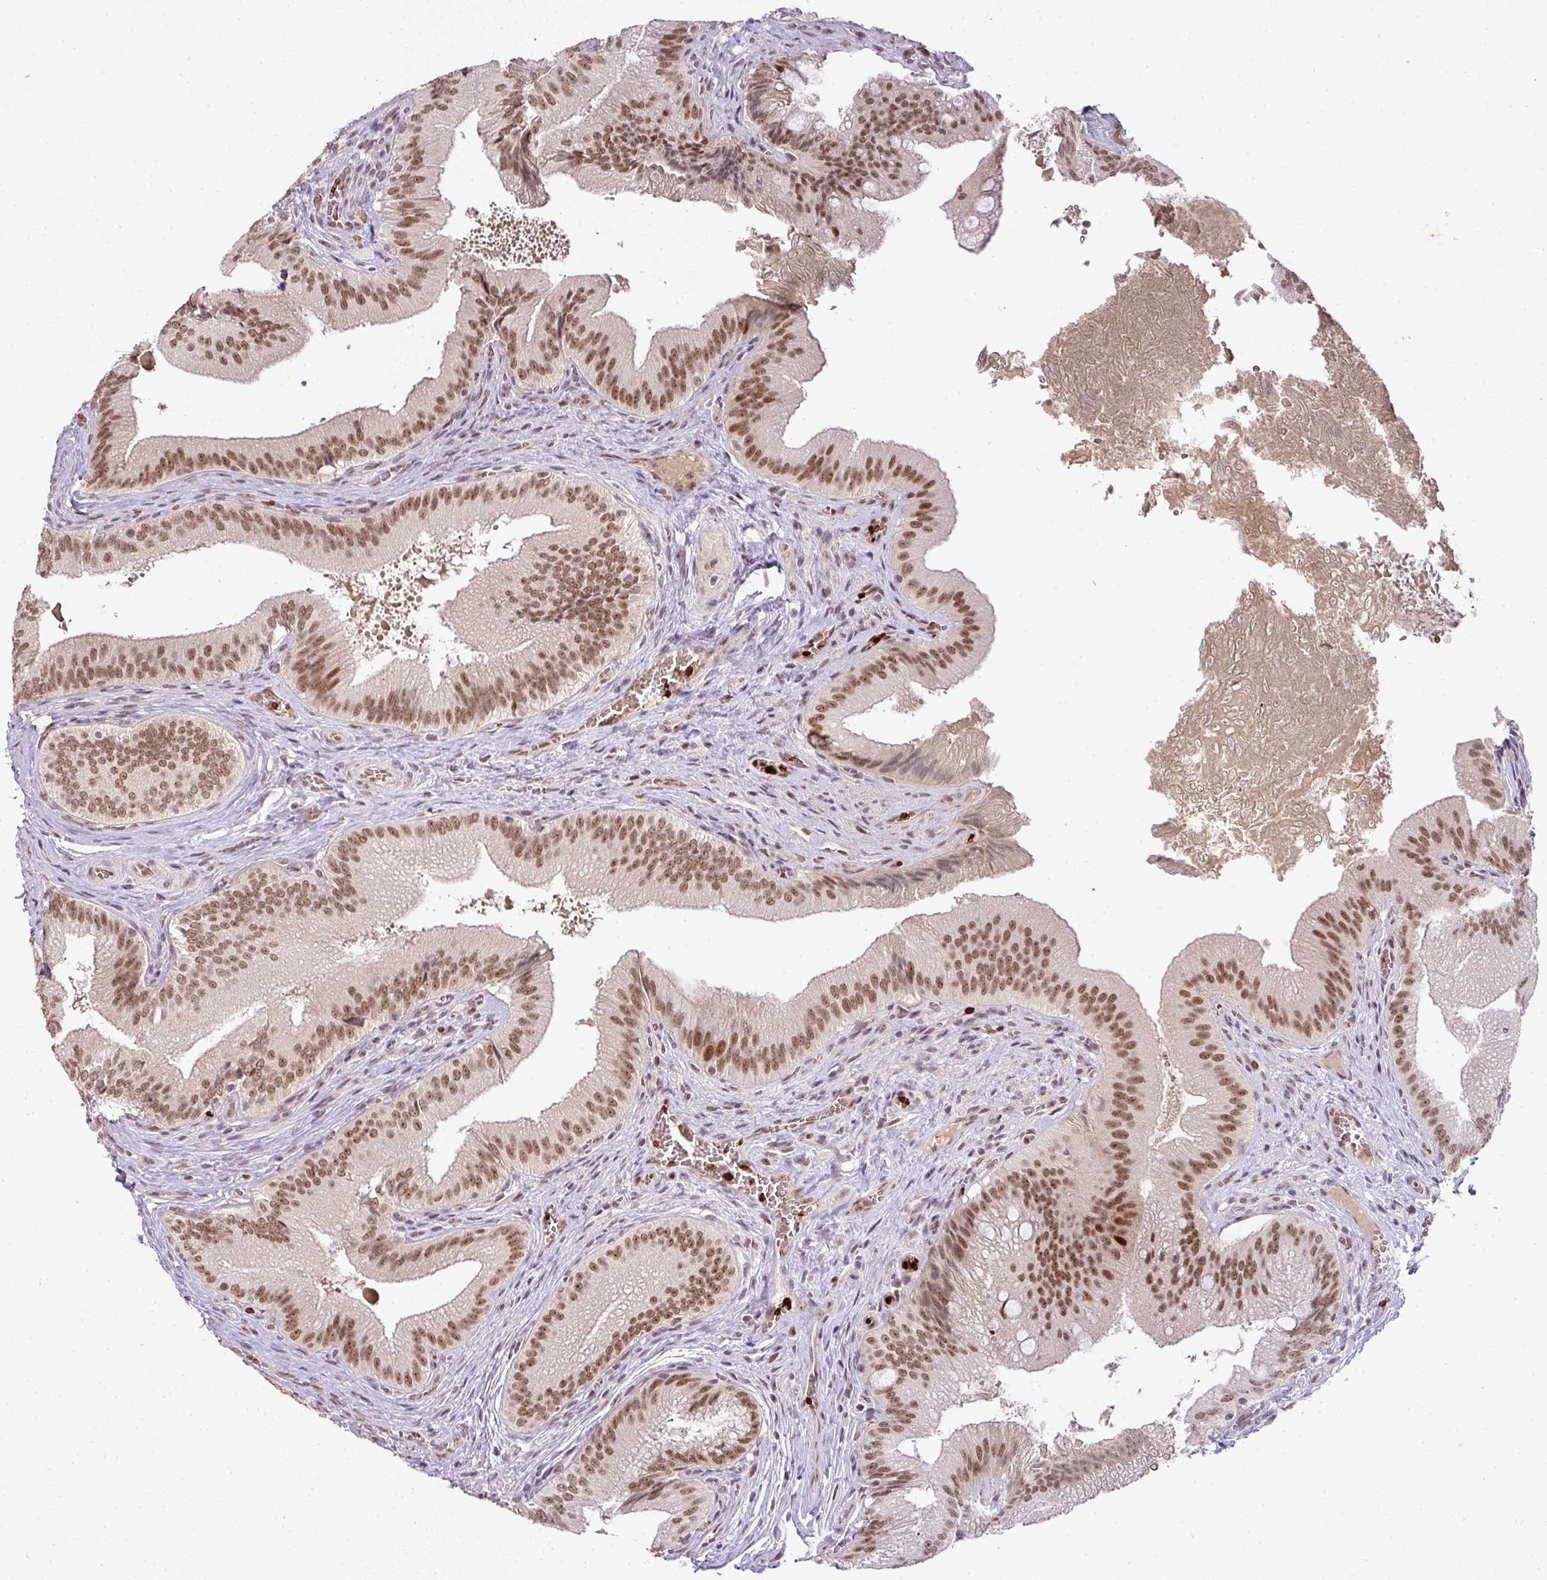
{"staining": {"intensity": "moderate", "quantity": ">75%", "location": "nuclear"}, "tissue": "gallbladder", "cell_type": "Glandular cells", "image_type": "normal", "snomed": [{"axis": "morphology", "description": "Normal tissue, NOS"}, {"axis": "topography", "description": "Gallbladder"}], "caption": "Moderate nuclear expression is seen in about >75% of glandular cells in unremarkable gallbladder. The protein is shown in brown color, while the nuclei are stained blue.", "gene": "NEIL1", "patient": {"sex": "male", "age": 17}}